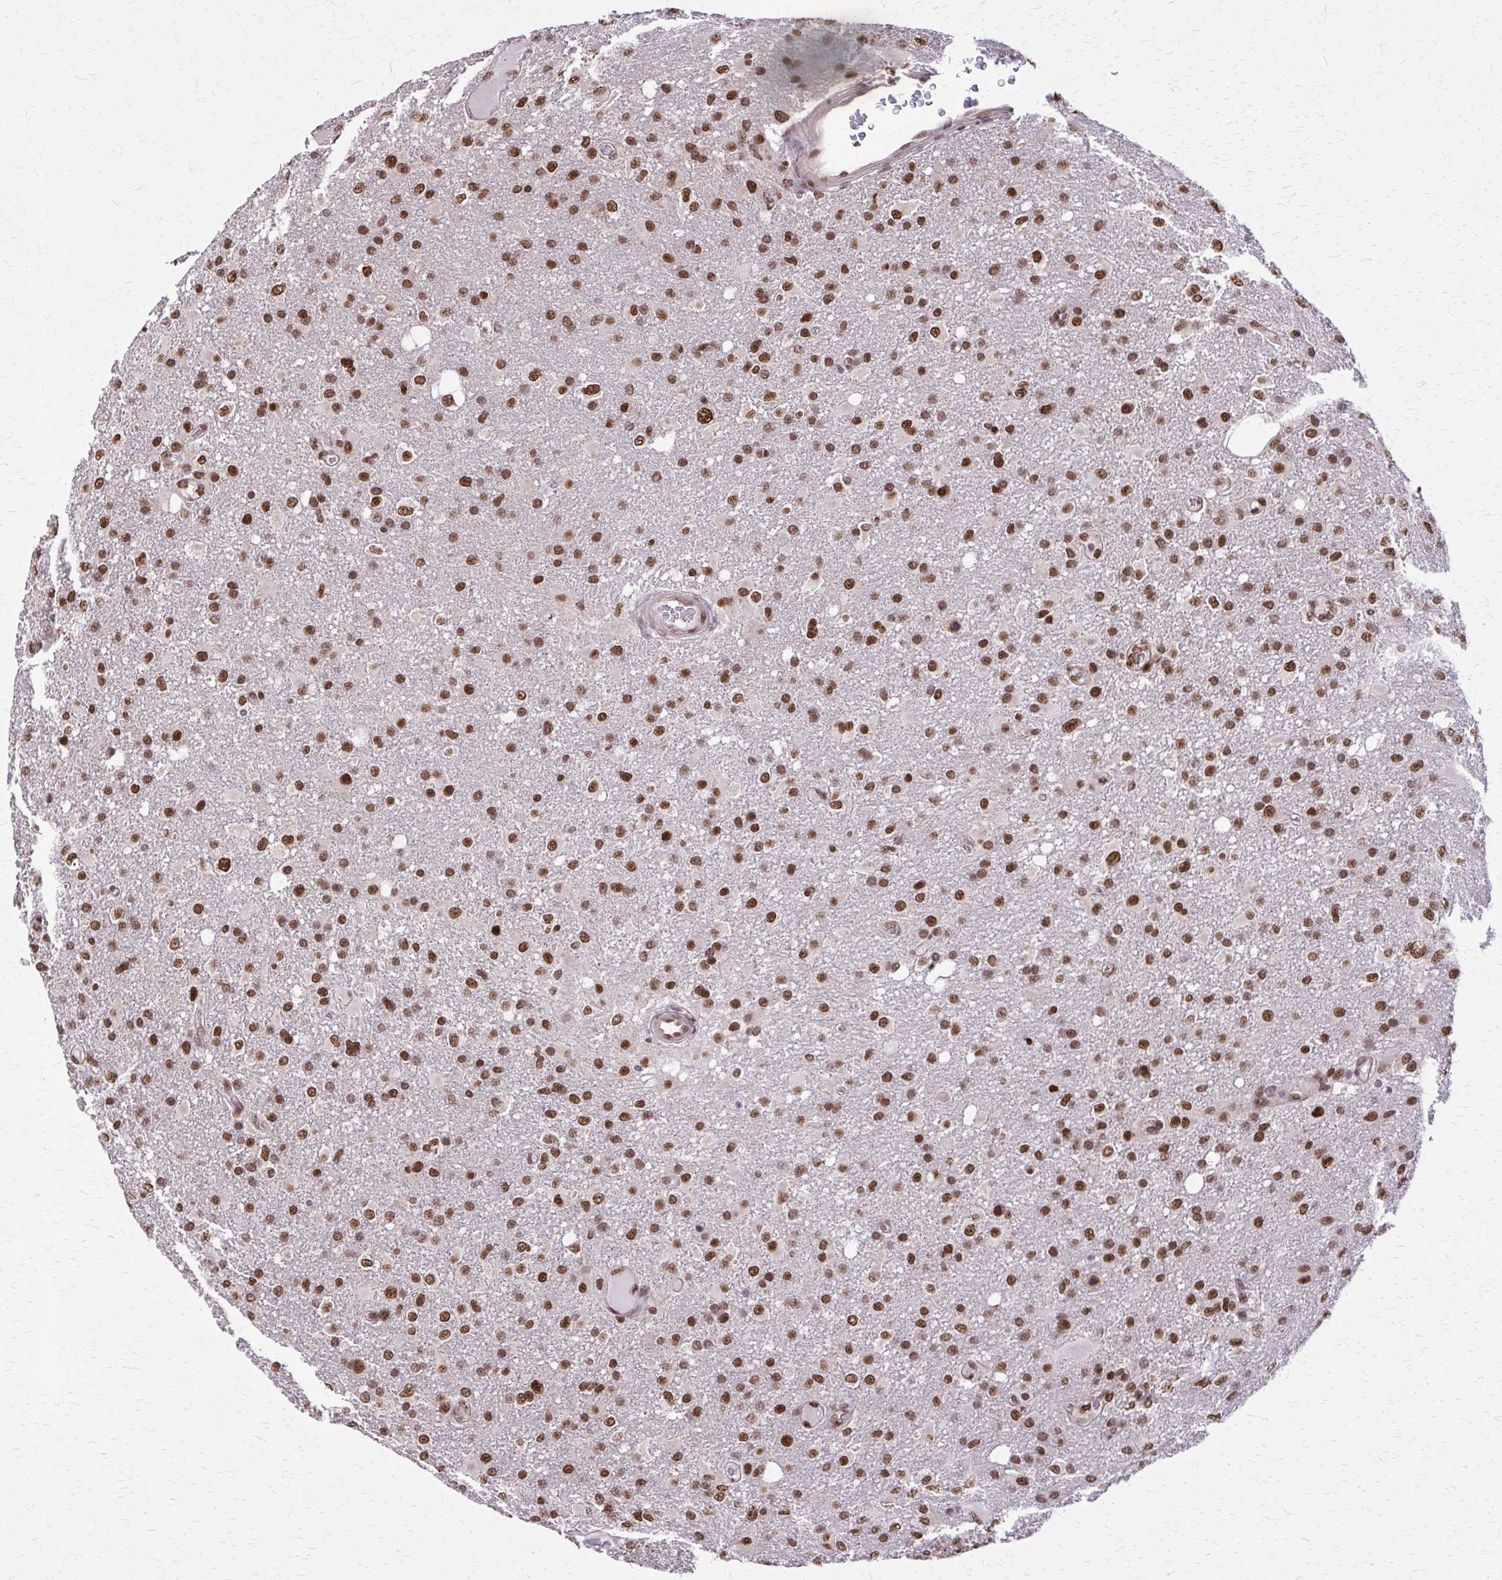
{"staining": {"intensity": "strong", "quantity": ">75%", "location": "nuclear"}, "tissue": "glioma", "cell_type": "Tumor cells", "image_type": "cancer", "snomed": [{"axis": "morphology", "description": "Glioma, malignant, High grade"}, {"axis": "topography", "description": "Brain"}], "caption": "An immunohistochemistry (IHC) histopathology image of tumor tissue is shown. Protein staining in brown shows strong nuclear positivity in glioma within tumor cells.", "gene": "TTF1", "patient": {"sex": "male", "age": 53}}